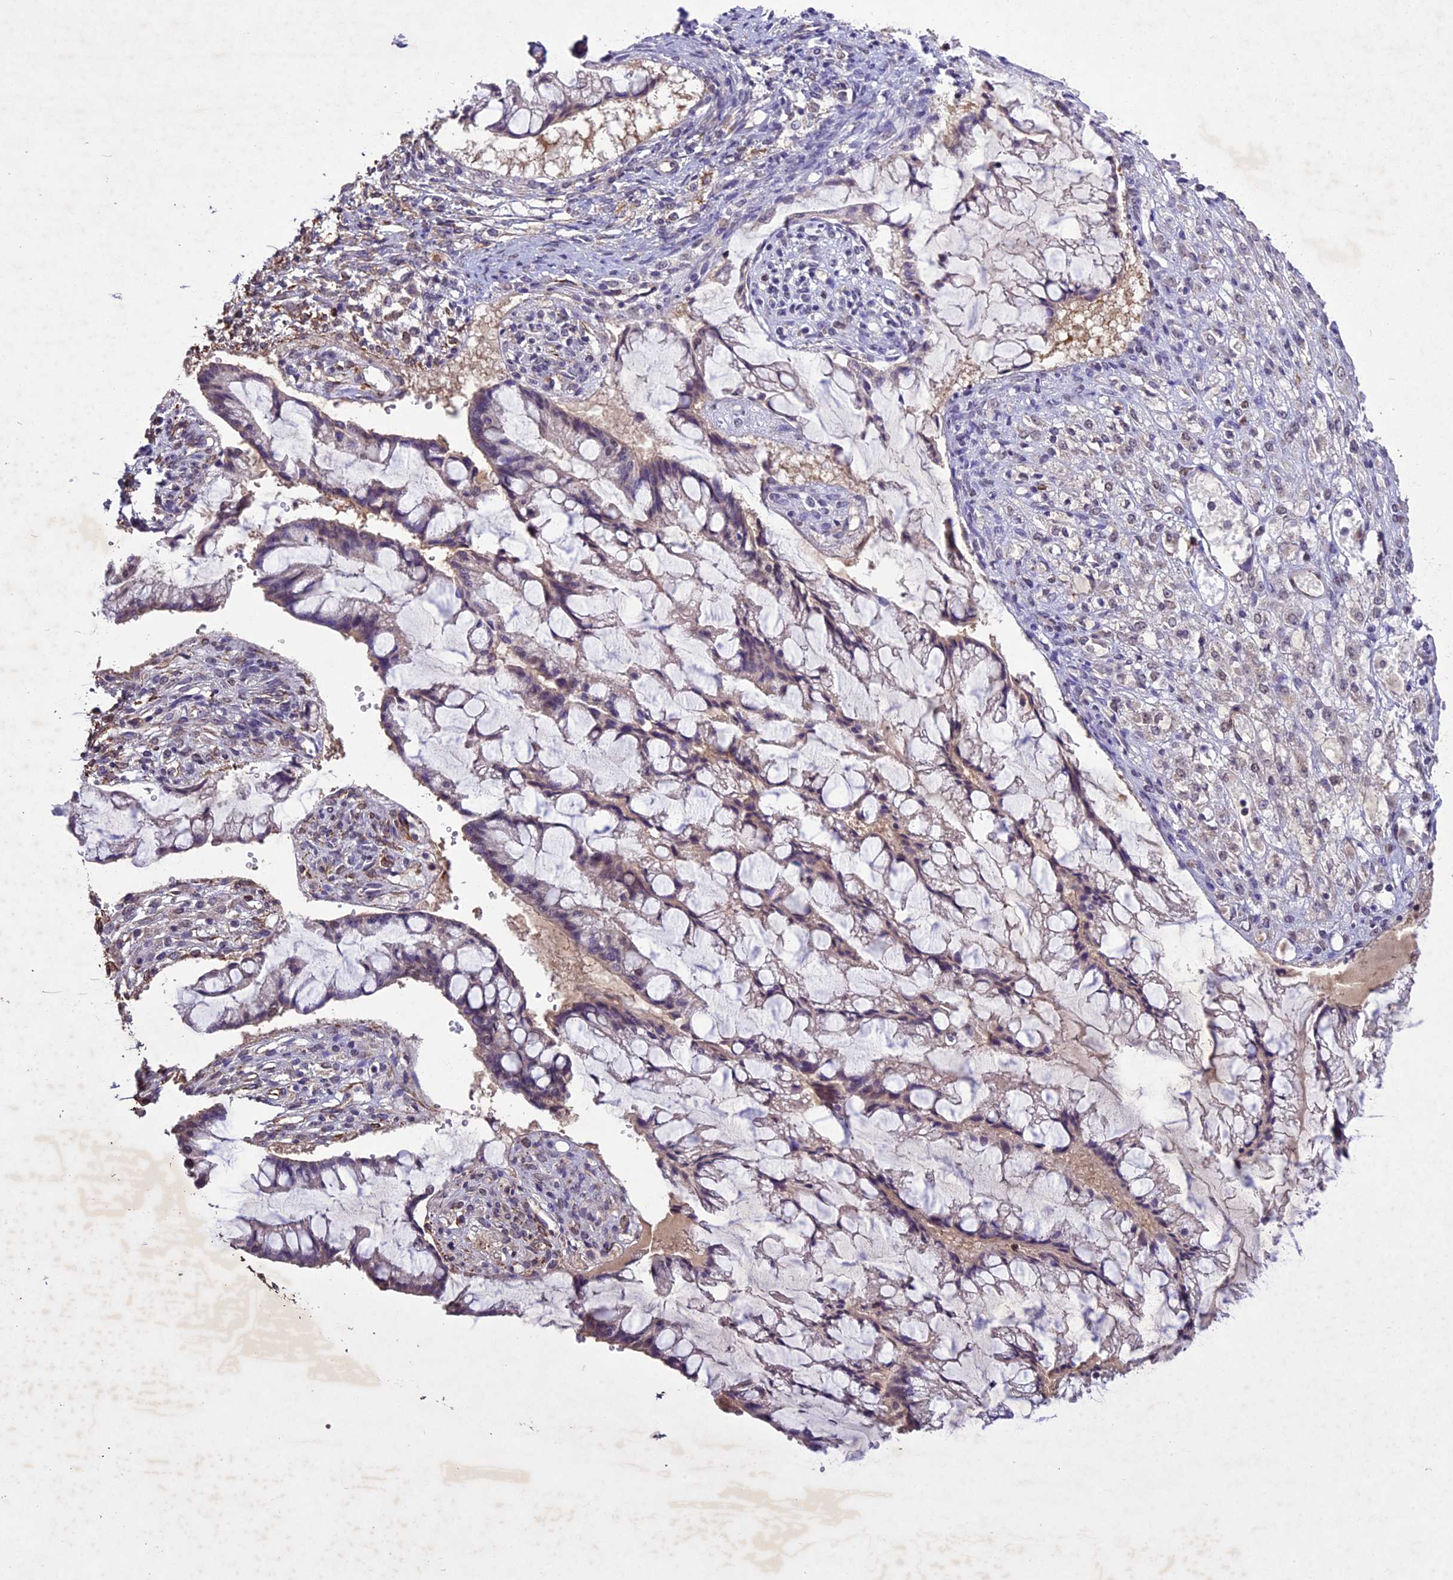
{"staining": {"intensity": "weak", "quantity": "<25%", "location": "cytoplasmic/membranous"}, "tissue": "ovarian cancer", "cell_type": "Tumor cells", "image_type": "cancer", "snomed": [{"axis": "morphology", "description": "Cystadenocarcinoma, mucinous, NOS"}, {"axis": "topography", "description": "Ovary"}], "caption": "IHC micrograph of human mucinous cystadenocarcinoma (ovarian) stained for a protein (brown), which exhibits no staining in tumor cells.", "gene": "C3orf70", "patient": {"sex": "female", "age": 73}}